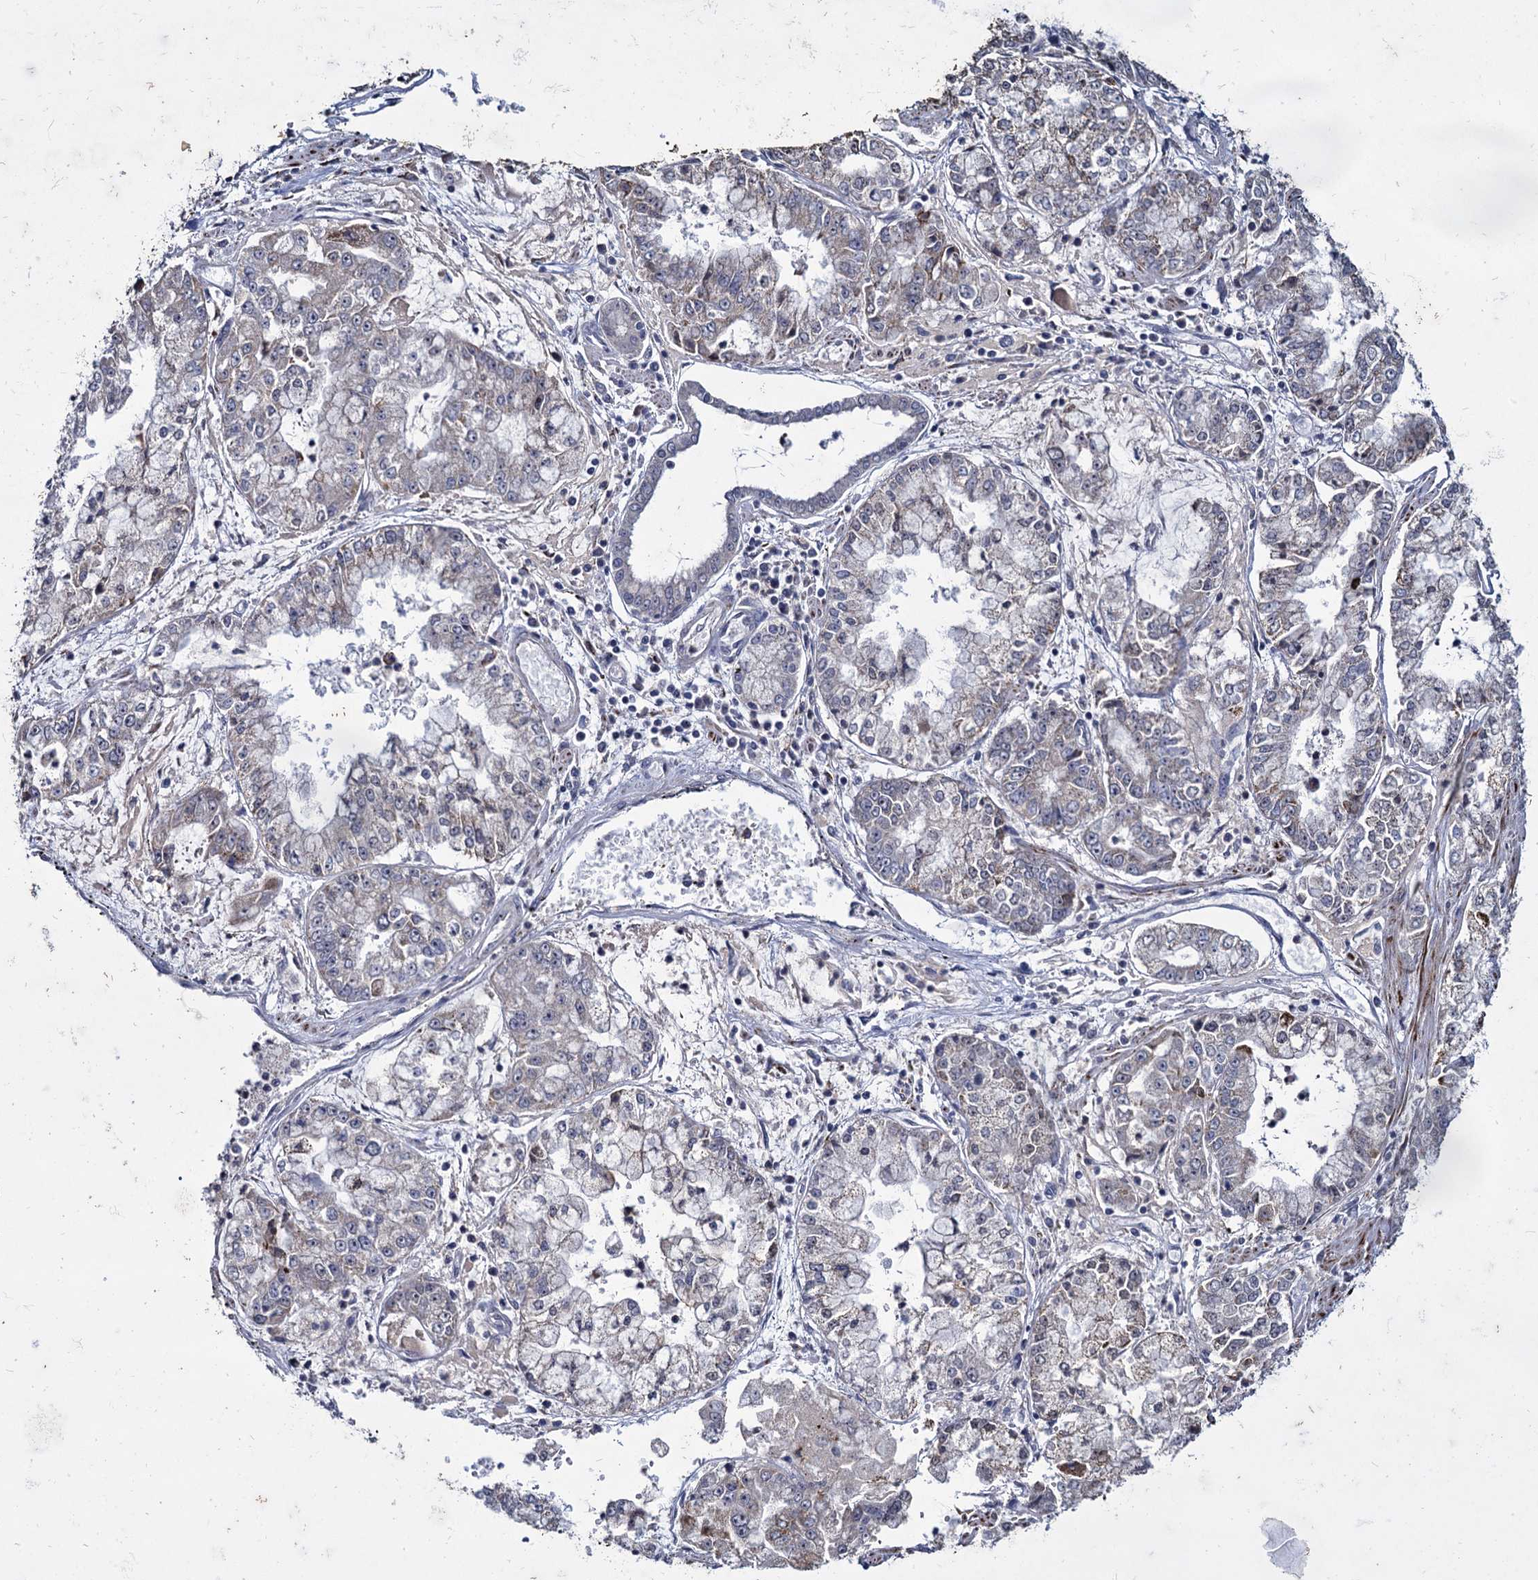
{"staining": {"intensity": "negative", "quantity": "none", "location": "none"}, "tissue": "stomach cancer", "cell_type": "Tumor cells", "image_type": "cancer", "snomed": [{"axis": "morphology", "description": "Adenocarcinoma, NOS"}, {"axis": "topography", "description": "Stomach"}], "caption": "The micrograph shows no significant expression in tumor cells of adenocarcinoma (stomach).", "gene": "RPUSD4", "patient": {"sex": "male", "age": 76}}